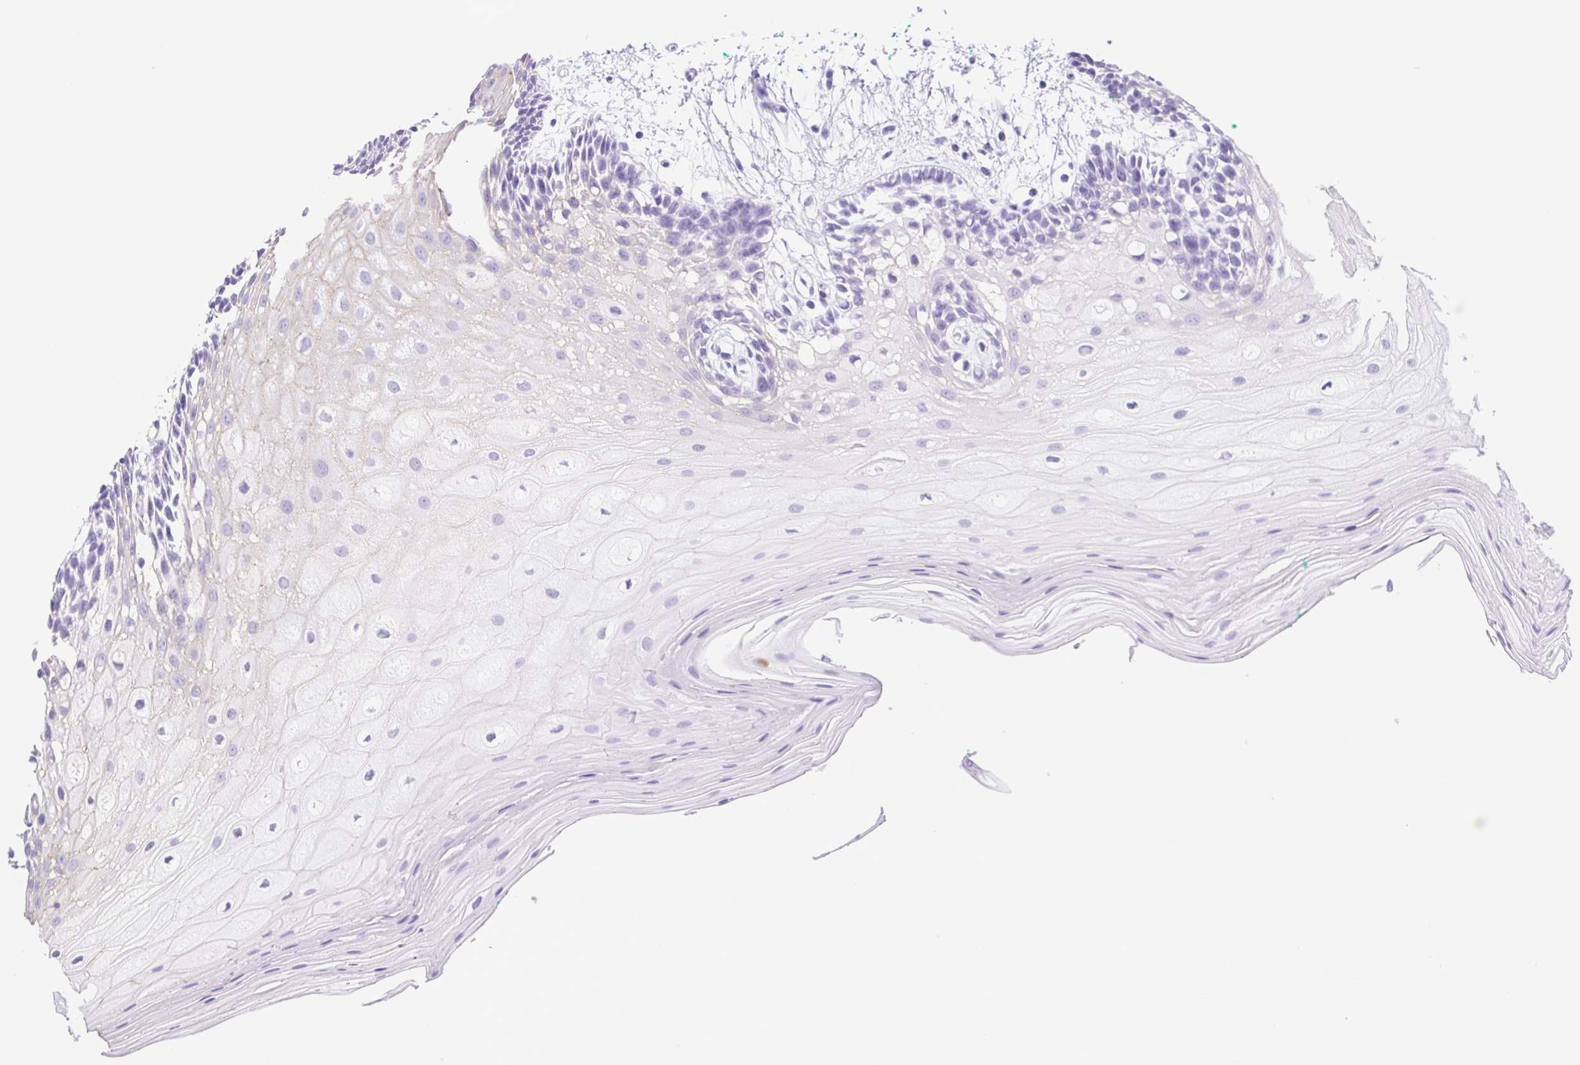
{"staining": {"intensity": "negative", "quantity": "none", "location": "none"}, "tissue": "oral mucosa", "cell_type": "Squamous epithelial cells", "image_type": "normal", "snomed": [{"axis": "morphology", "description": "Normal tissue, NOS"}, {"axis": "morphology", "description": "Squamous cell carcinoma, NOS"}, {"axis": "topography", "description": "Oral tissue"}, {"axis": "topography", "description": "Tounge, NOS"}, {"axis": "topography", "description": "Head-Neck"}], "caption": "The histopathology image displays no staining of squamous epithelial cells in benign oral mucosa. The staining was performed using DAB to visualize the protein expression in brown, while the nuclei were stained in blue with hematoxylin (Magnification: 20x).", "gene": "CDSN", "patient": {"sex": "male", "age": 62}}